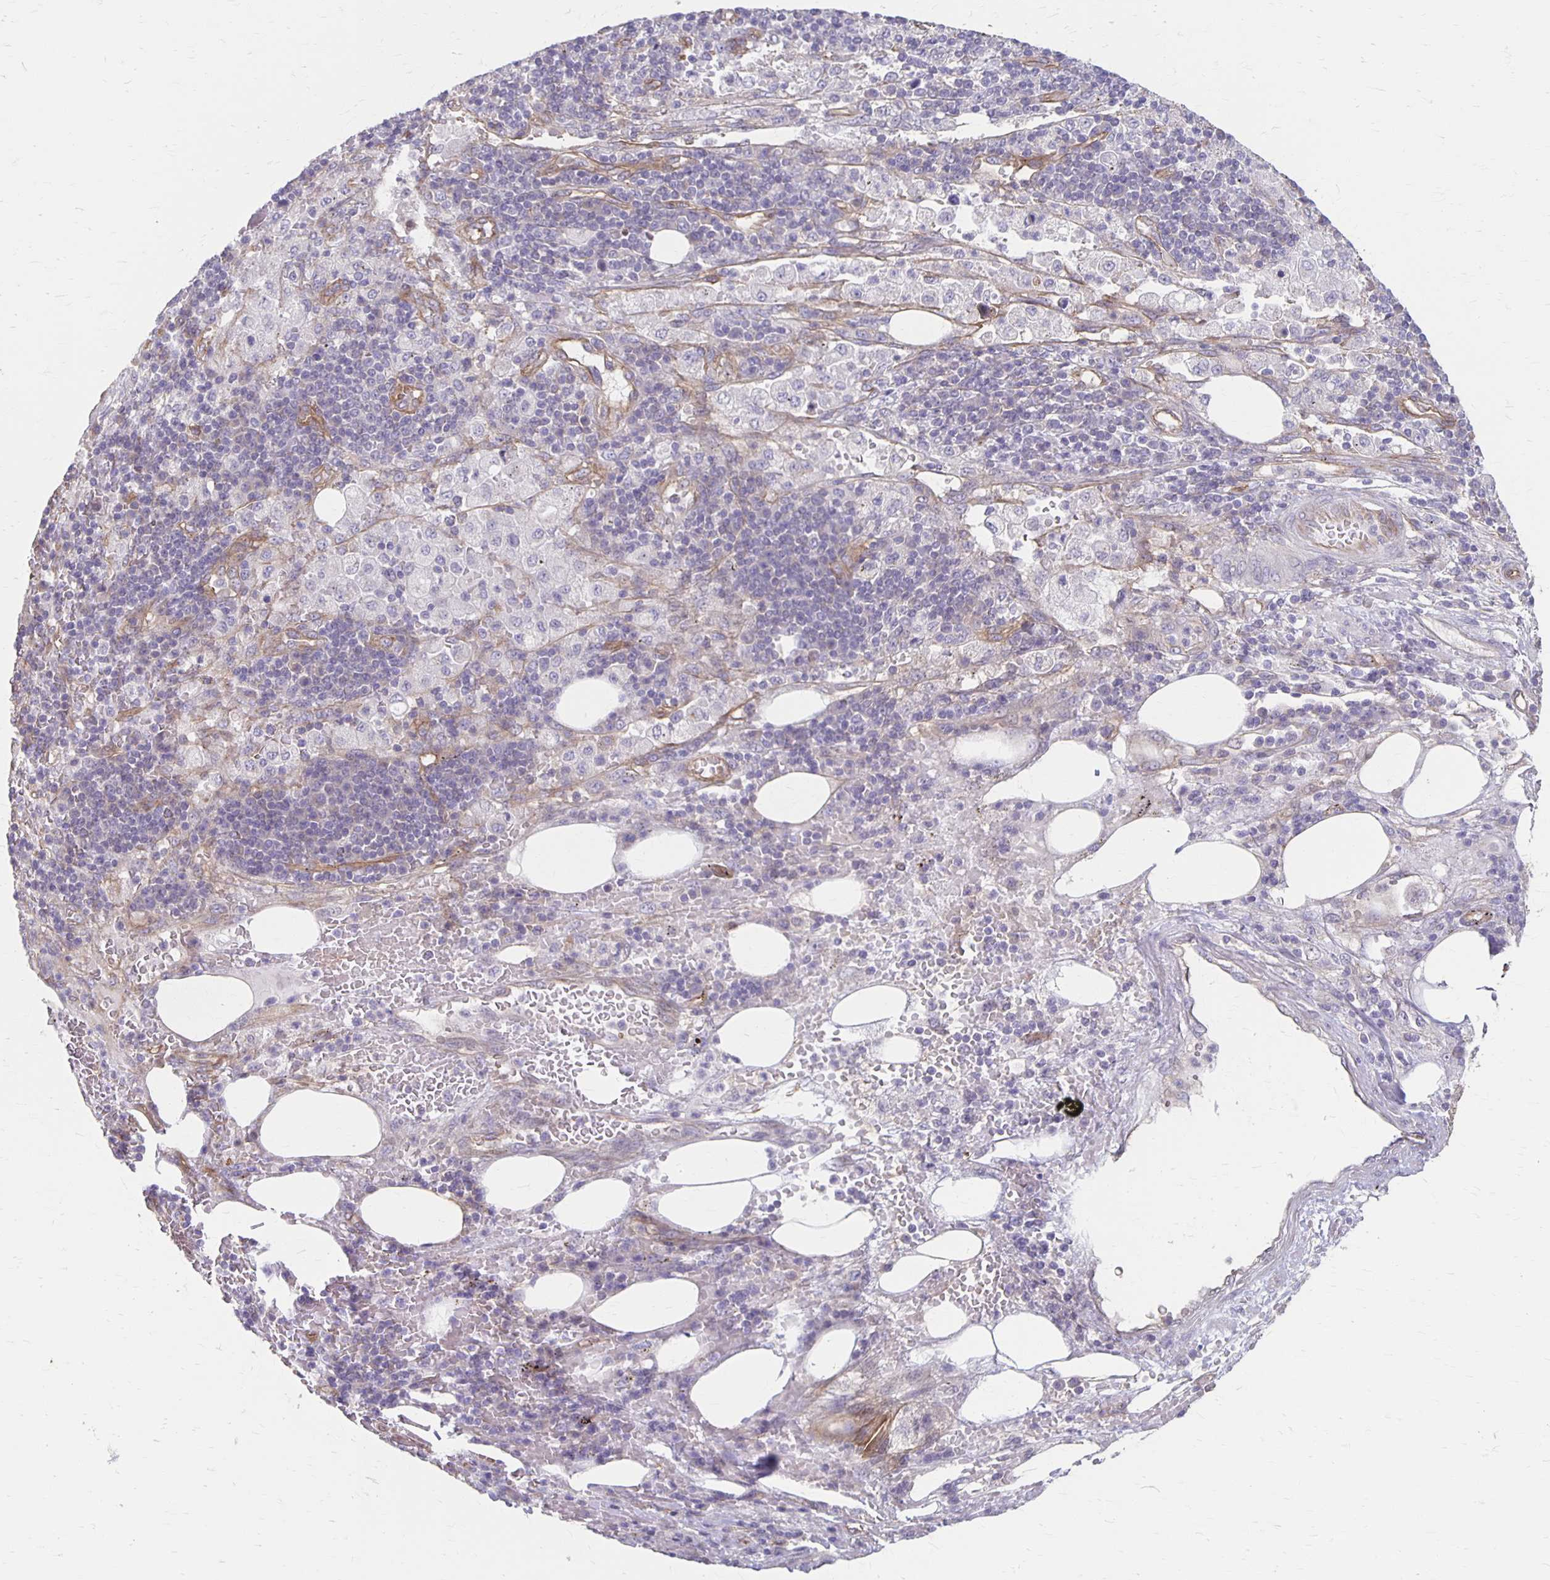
{"staining": {"intensity": "negative", "quantity": "none", "location": "none"}, "tissue": "pancreatic cancer", "cell_type": "Tumor cells", "image_type": "cancer", "snomed": [{"axis": "morphology", "description": "Adenocarcinoma, NOS"}, {"axis": "topography", "description": "Pancreas"}], "caption": "Micrograph shows no significant protein expression in tumor cells of pancreatic adenocarcinoma. (DAB (3,3'-diaminobenzidine) IHC visualized using brightfield microscopy, high magnification).", "gene": "PPP1R3E", "patient": {"sex": "female", "age": 61}}